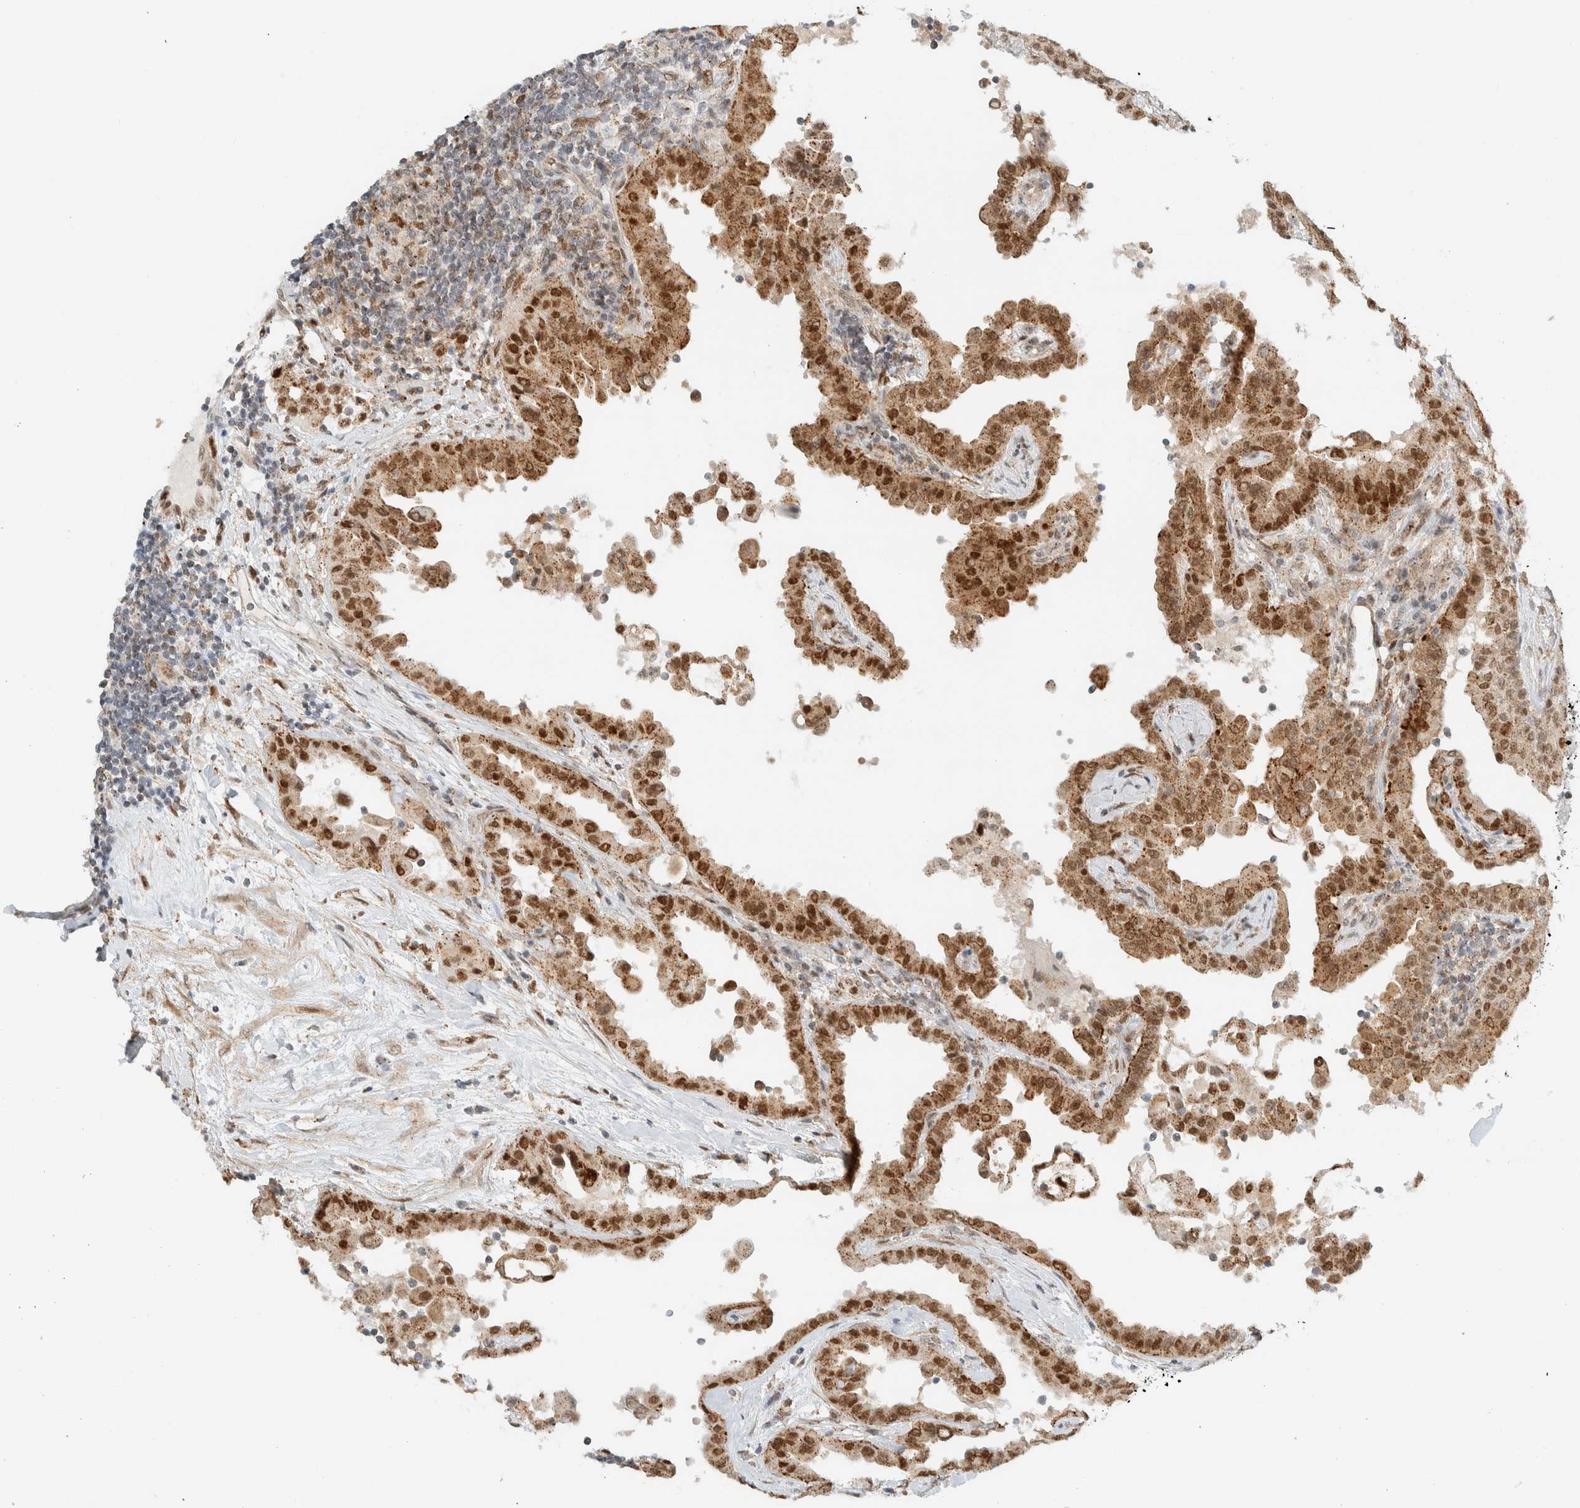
{"staining": {"intensity": "strong", "quantity": ">75%", "location": "cytoplasmic/membranous,nuclear"}, "tissue": "thyroid cancer", "cell_type": "Tumor cells", "image_type": "cancer", "snomed": [{"axis": "morphology", "description": "Papillary adenocarcinoma, NOS"}, {"axis": "topography", "description": "Thyroid gland"}], "caption": "The photomicrograph displays immunohistochemical staining of thyroid cancer. There is strong cytoplasmic/membranous and nuclear positivity is identified in about >75% of tumor cells. (Stains: DAB (3,3'-diaminobenzidine) in brown, nuclei in blue, Microscopy: brightfield microscopy at high magnification).", "gene": "TFE3", "patient": {"sex": "male", "age": 33}}